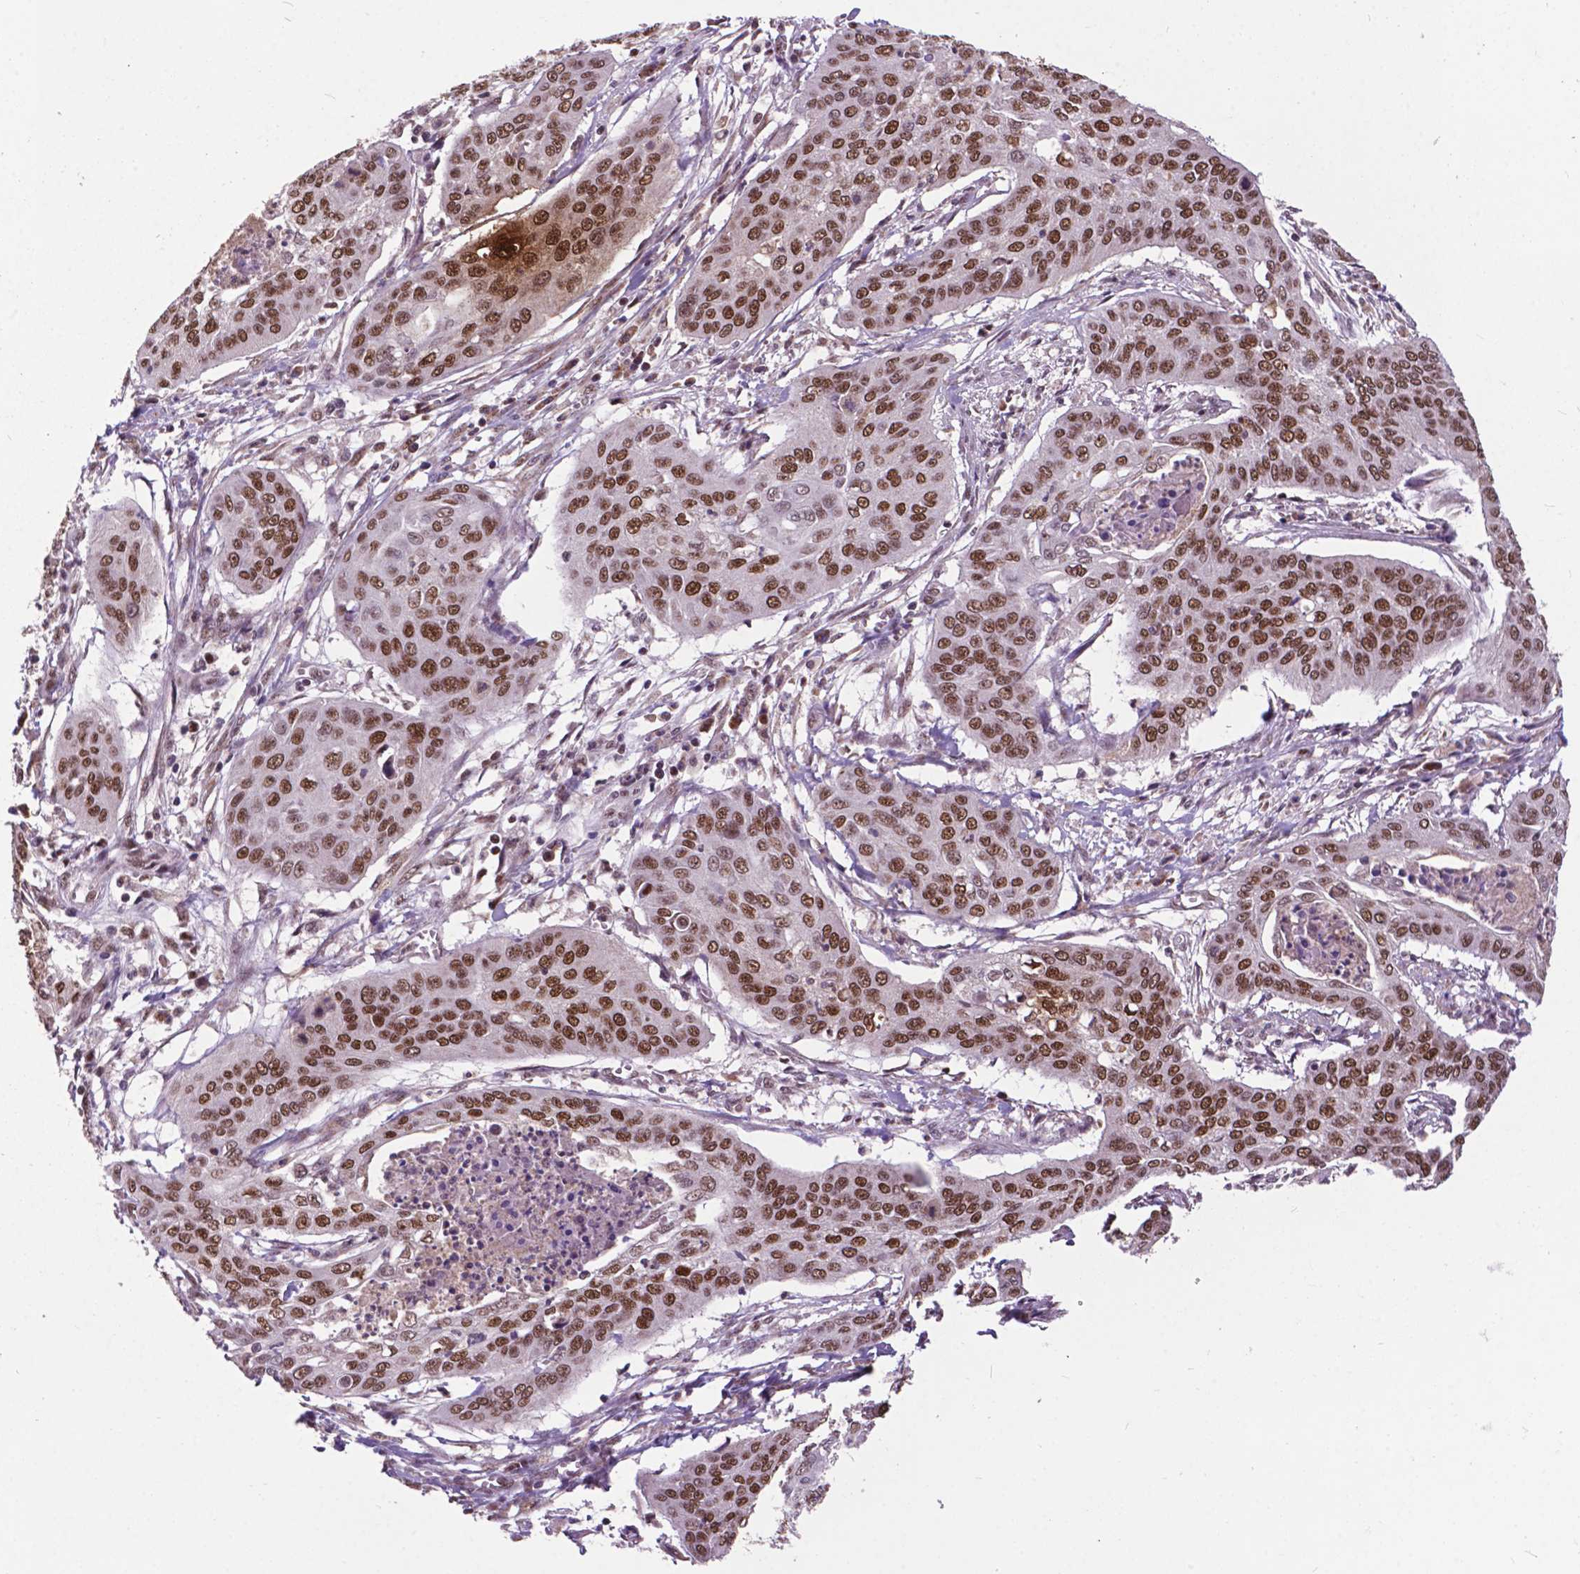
{"staining": {"intensity": "strong", "quantity": ">75%", "location": "nuclear"}, "tissue": "cervical cancer", "cell_type": "Tumor cells", "image_type": "cancer", "snomed": [{"axis": "morphology", "description": "Squamous cell carcinoma, NOS"}, {"axis": "topography", "description": "Cervix"}], "caption": "Immunohistochemical staining of human cervical cancer reveals strong nuclear protein positivity in about >75% of tumor cells. (brown staining indicates protein expression, while blue staining denotes nuclei).", "gene": "MSH2", "patient": {"sex": "female", "age": 39}}